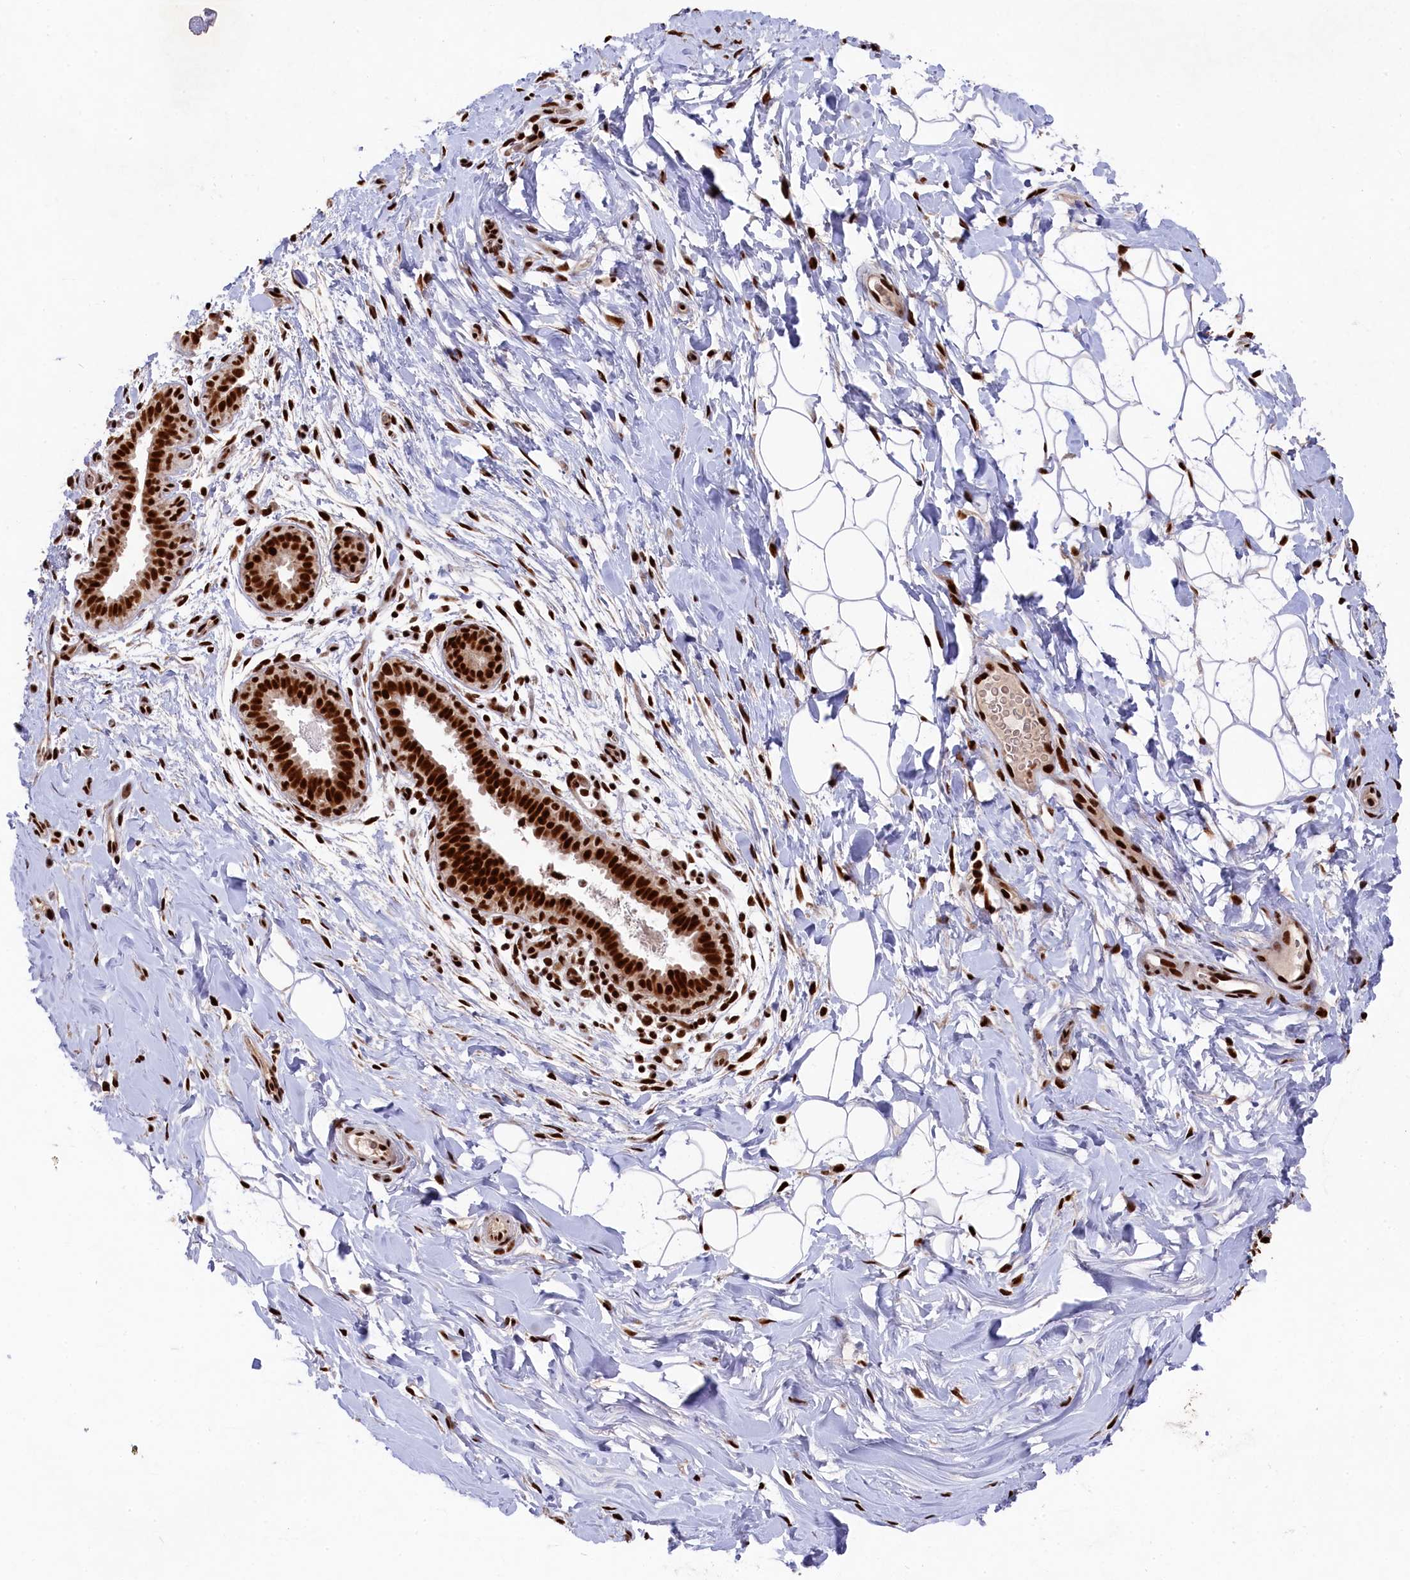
{"staining": {"intensity": "strong", "quantity": ">75%", "location": "nuclear"}, "tissue": "adipose tissue", "cell_type": "Adipocytes", "image_type": "normal", "snomed": [{"axis": "morphology", "description": "Normal tissue, NOS"}, {"axis": "topography", "description": "Breast"}], "caption": "Immunohistochemical staining of unremarkable human adipose tissue displays high levels of strong nuclear expression in about >75% of adipocytes.", "gene": "PRPF31", "patient": {"sex": "female", "age": 26}}